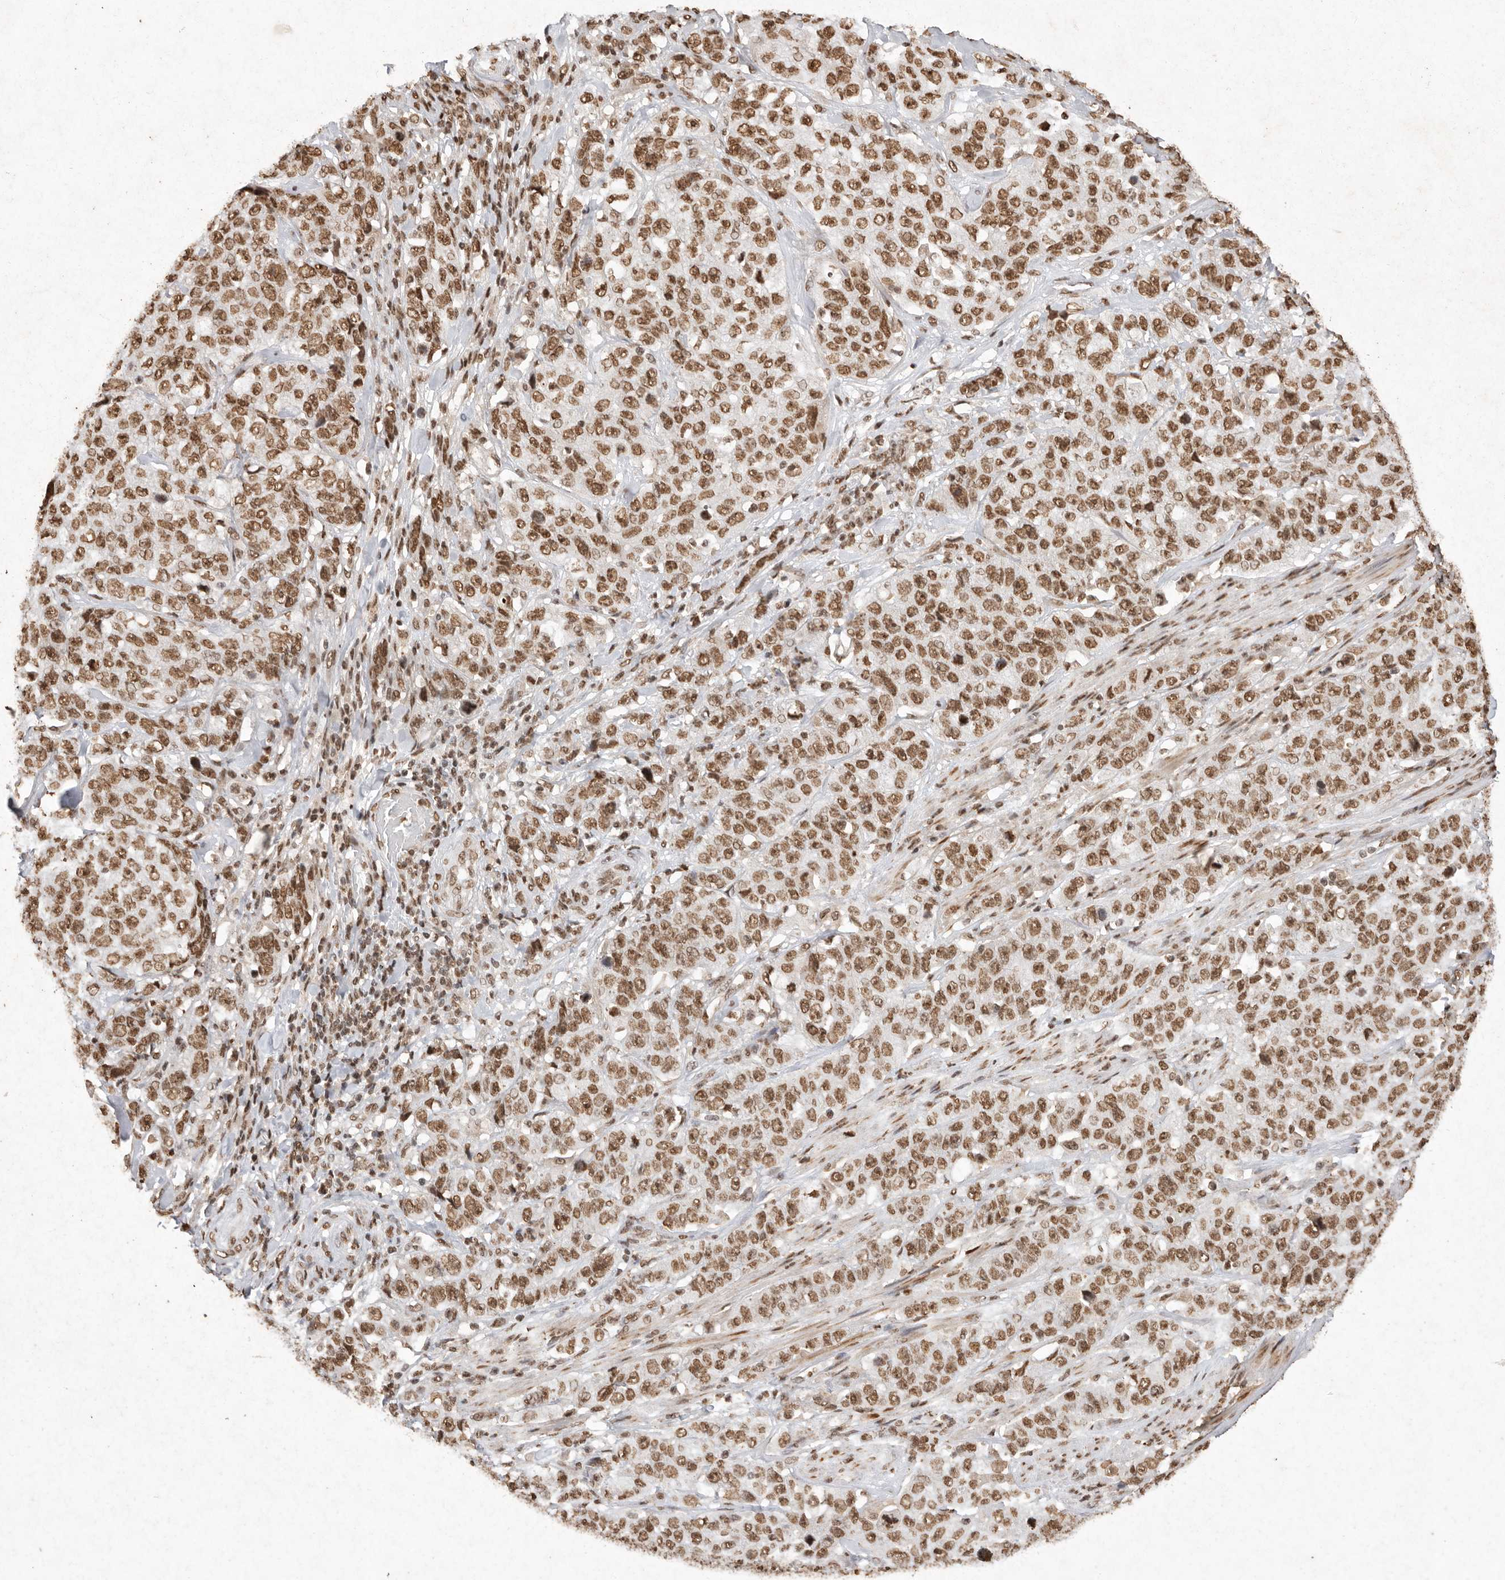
{"staining": {"intensity": "moderate", "quantity": ">75%", "location": "nuclear"}, "tissue": "stomach cancer", "cell_type": "Tumor cells", "image_type": "cancer", "snomed": [{"axis": "morphology", "description": "Adenocarcinoma, NOS"}, {"axis": "topography", "description": "Stomach"}], "caption": "Immunohistochemical staining of stomach cancer reveals medium levels of moderate nuclear protein expression in approximately >75% of tumor cells. The staining was performed using DAB, with brown indicating positive protein expression. Nuclei are stained blue with hematoxylin.", "gene": "NKX3-2", "patient": {"sex": "male", "age": 48}}